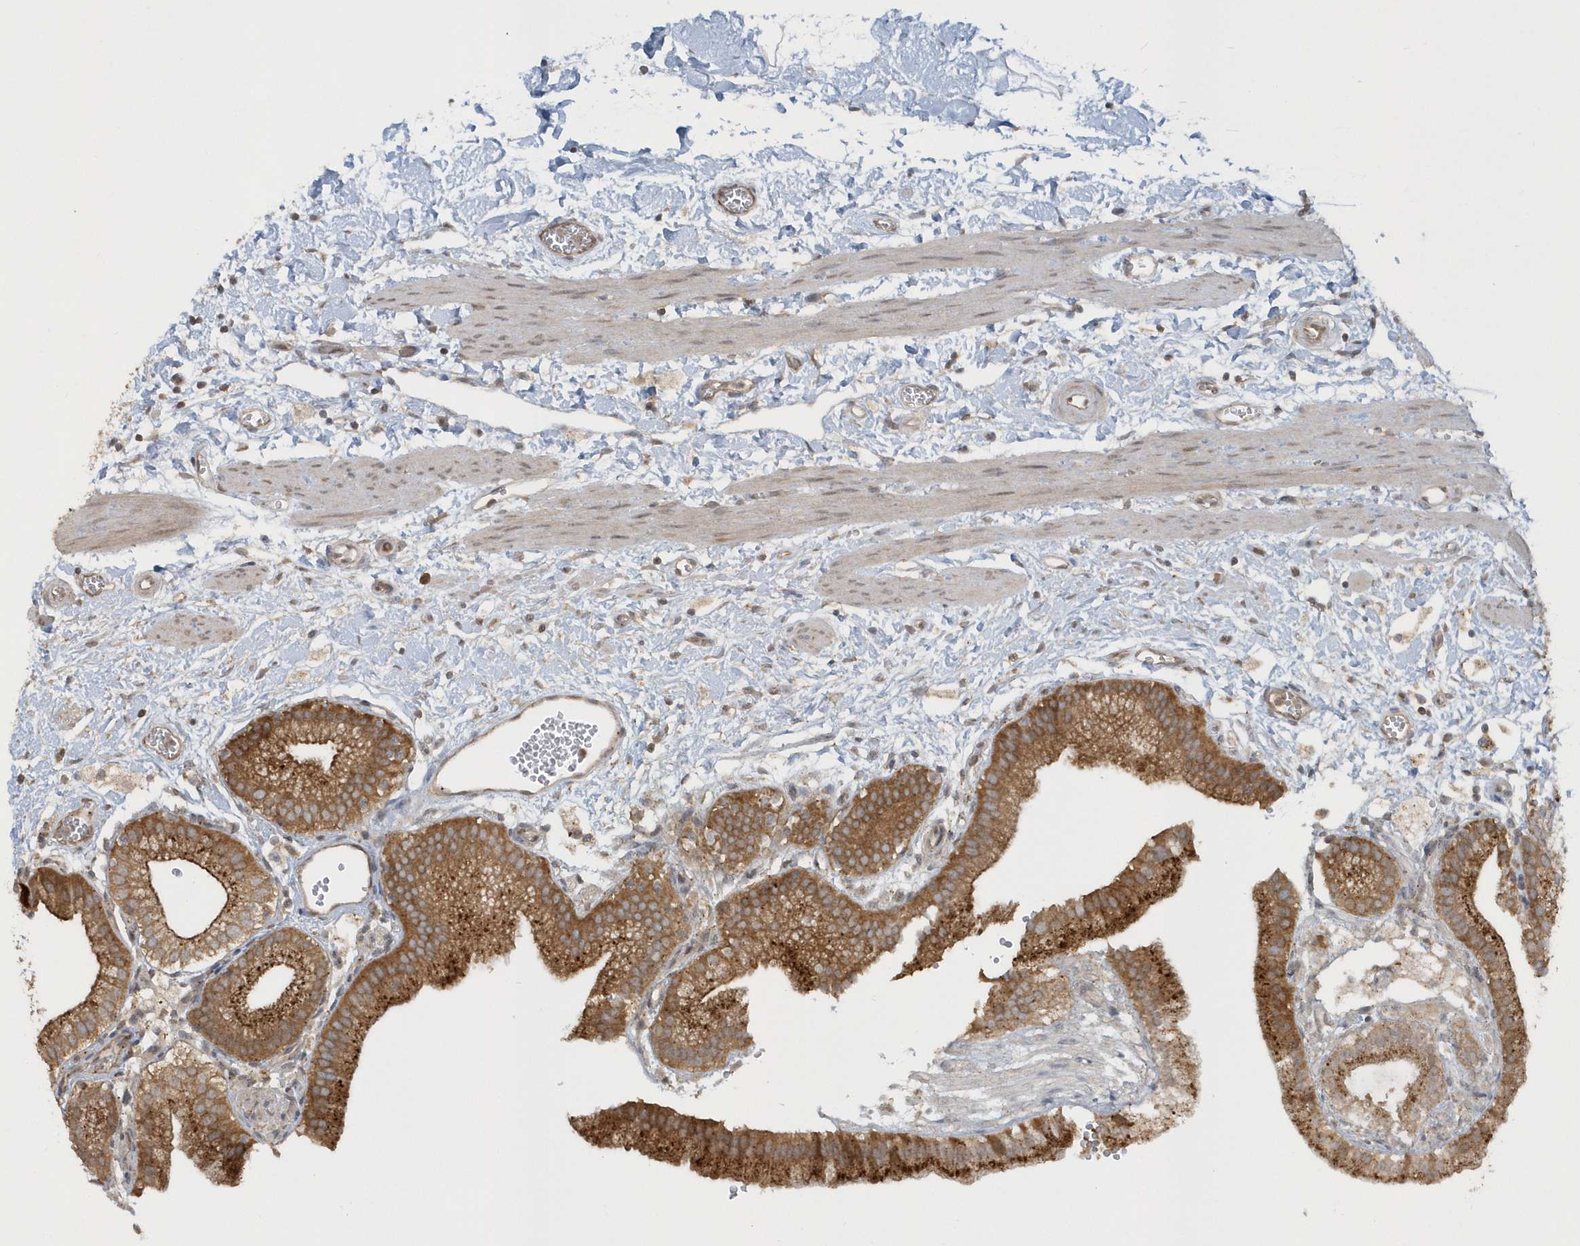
{"staining": {"intensity": "moderate", "quantity": ">75%", "location": "cytoplasmic/membranous"}, "tissue": "gallbladder", "cell_type": "Glandular cells", "image_type": "normal", "snomed": [{"axis": "morphology", "description": "Normal tissue, NOS"}, {"axis": "topography", "description": "Gallbladder"}], "caption": "DAB (3,3'-diaminobenzidine) immunohistochemical staining of normal human gallbladder displays moderate cytoplasmic/membranous protein positivity in about >75% of glandular cells. The protein is stained brown, and the nuclei are stained in blue (DAB (3,3'-diaminobenzidine) IHC with brightfield microscopy, high magnification).", "gene": "STIM2", "patient": {"sex": "male", "age": 55}}